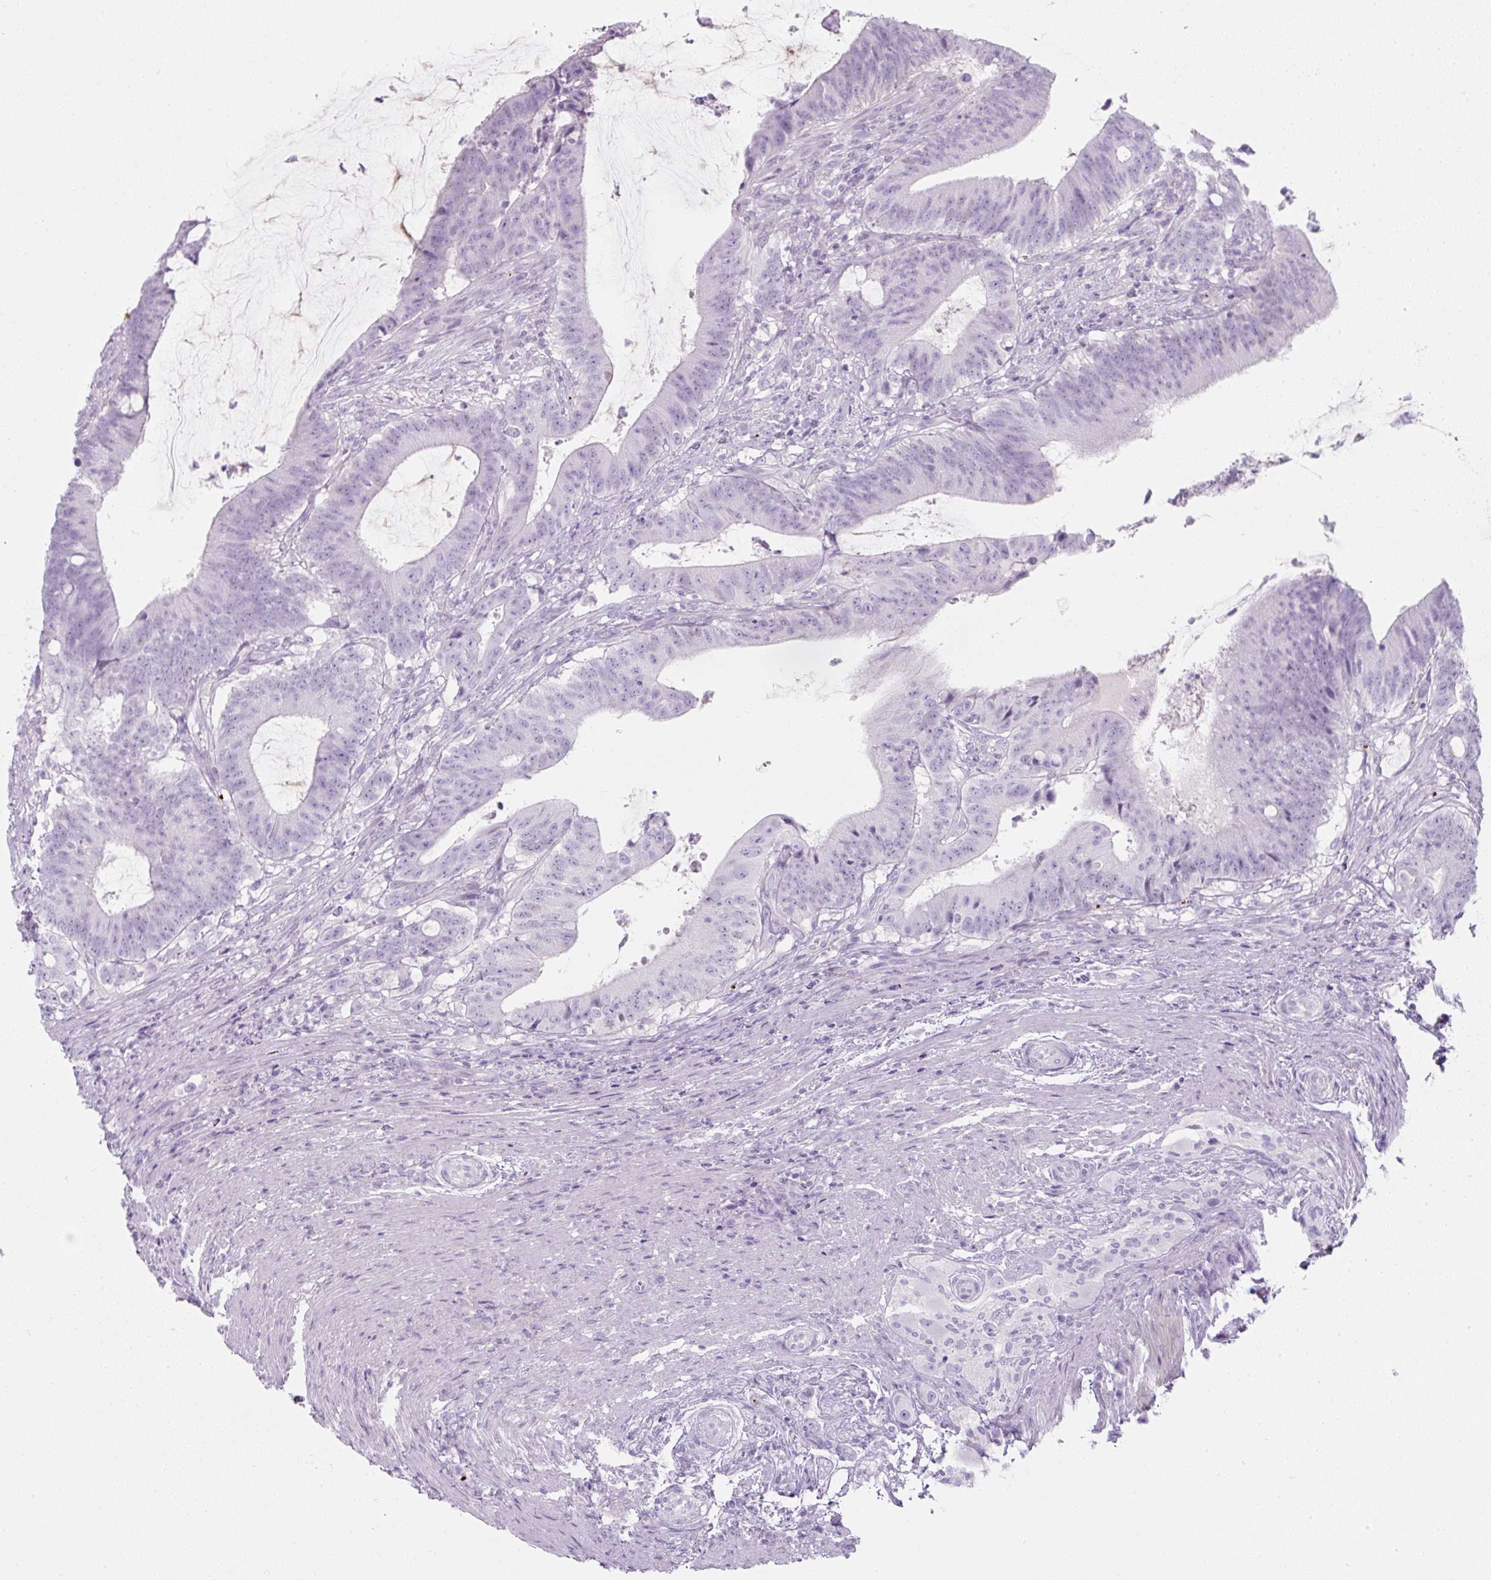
{"staining": {"intensity": "negative", "quantity": "none", "location": "none"}, "tissue": "colorectal cancer", "cell_type": "Tumor cells", "image_type": "cancer", "snomed": [{"axis": "morphology", "description": "Adenocarcinoma, NOS"}, {"axis": "topography", "description": "Colon"}], "caption": "Tumor cells are negative for brown protein staining in colorectal adenocarcinoma.", "gene": "PF4V1", "patient": {"sex": "female", "age": 43}}